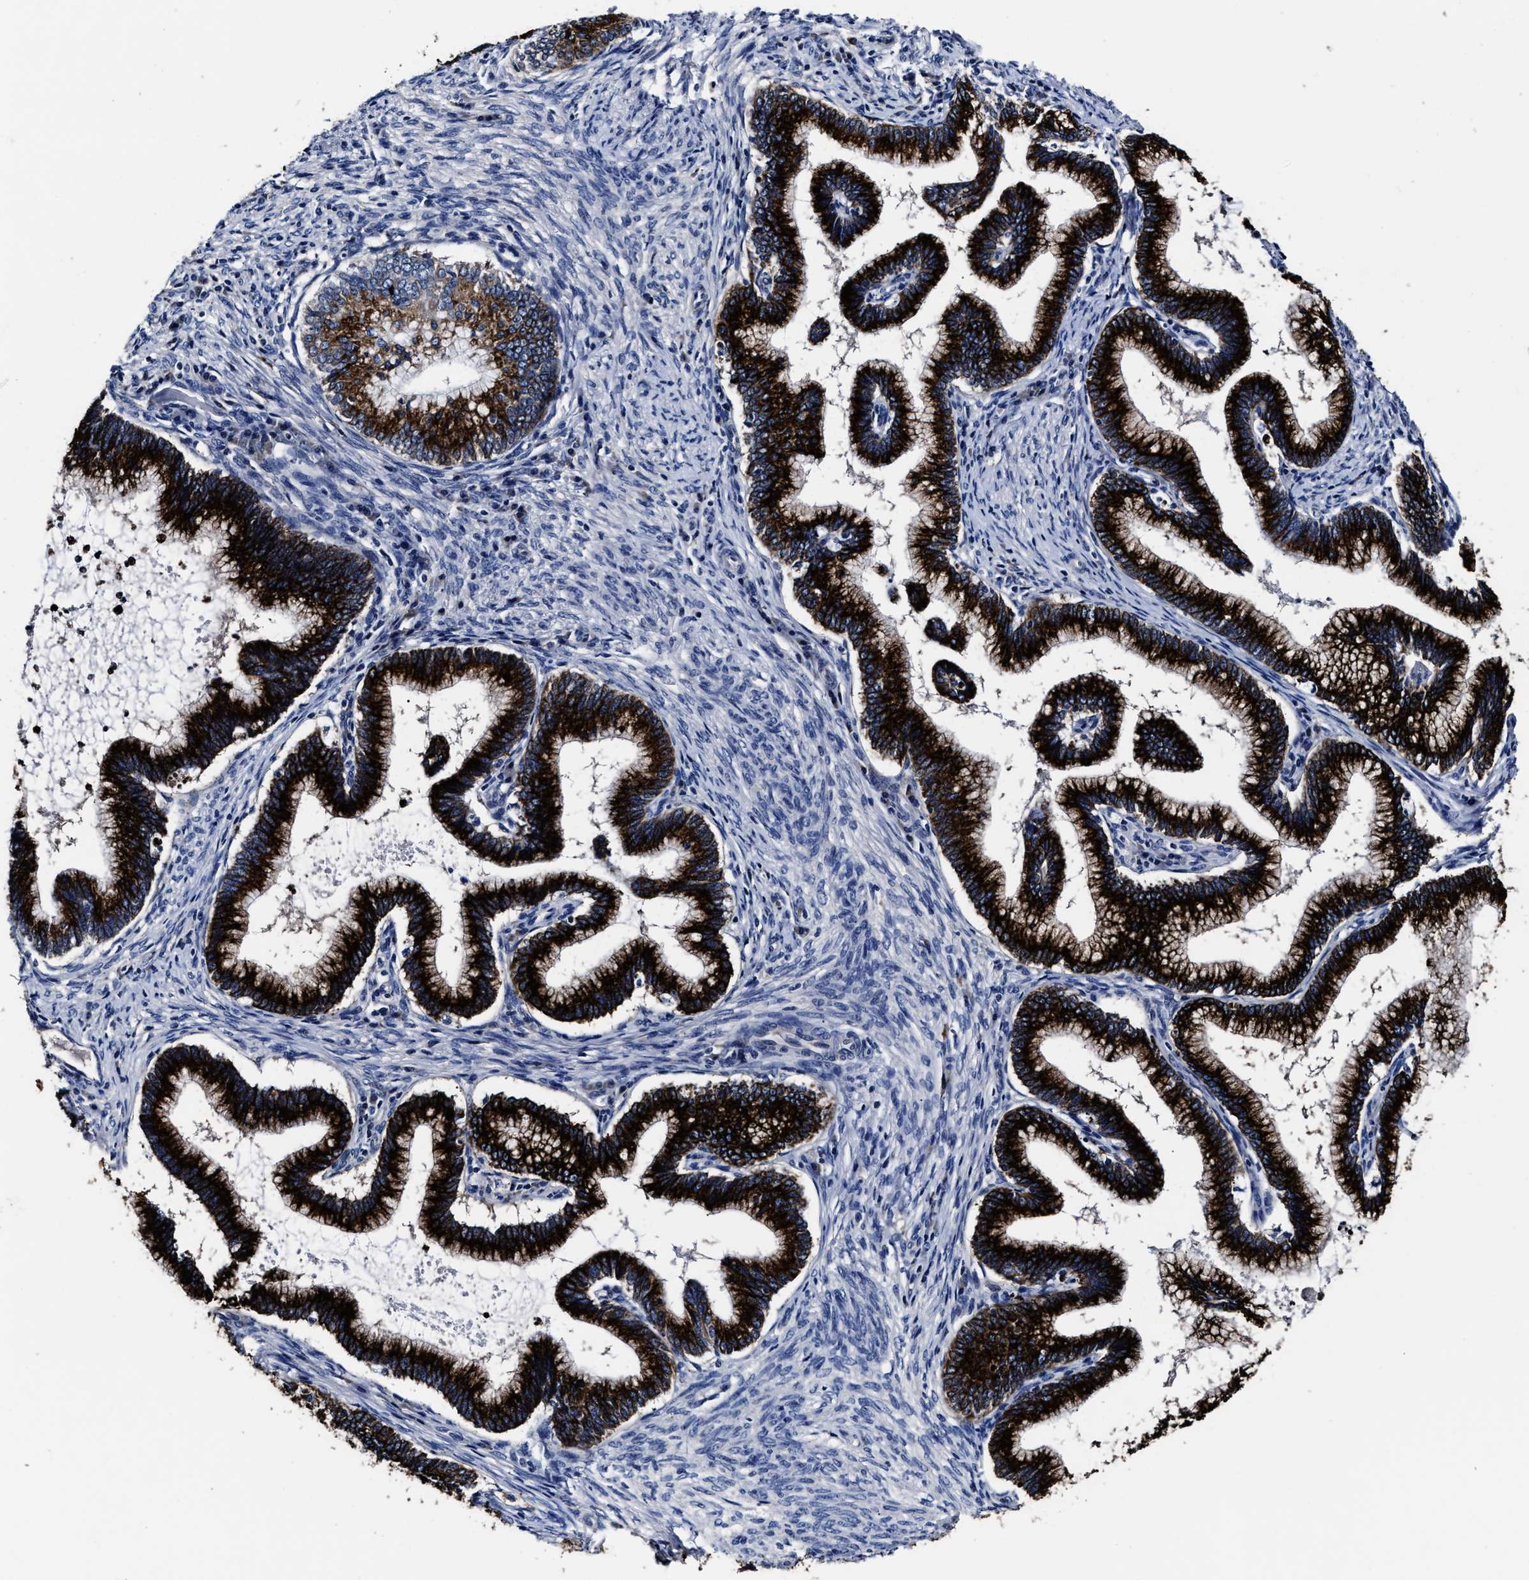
{"staining": {"intensity": "strong", "quantity": ">75%", "location": "cytoplasmic/membranous"}, "tissue": "cervical cancer", "cell_type": "Tumor cells", "image_type": "cancer", "snomed": [{"axis": "morphology", "description": "Adenocarcinoma, NOS"}, {"axis": "topography", "description": "Cervix"}], "caption": "Adenocarcinoma (cervical) was stained to show a protein in brown. There is high levels of strong cytoplasmic/membranous staining in about >75% of tumor cells.", "gene": "OLFML2A", "patient": {"sex": "female", "age": 36}}